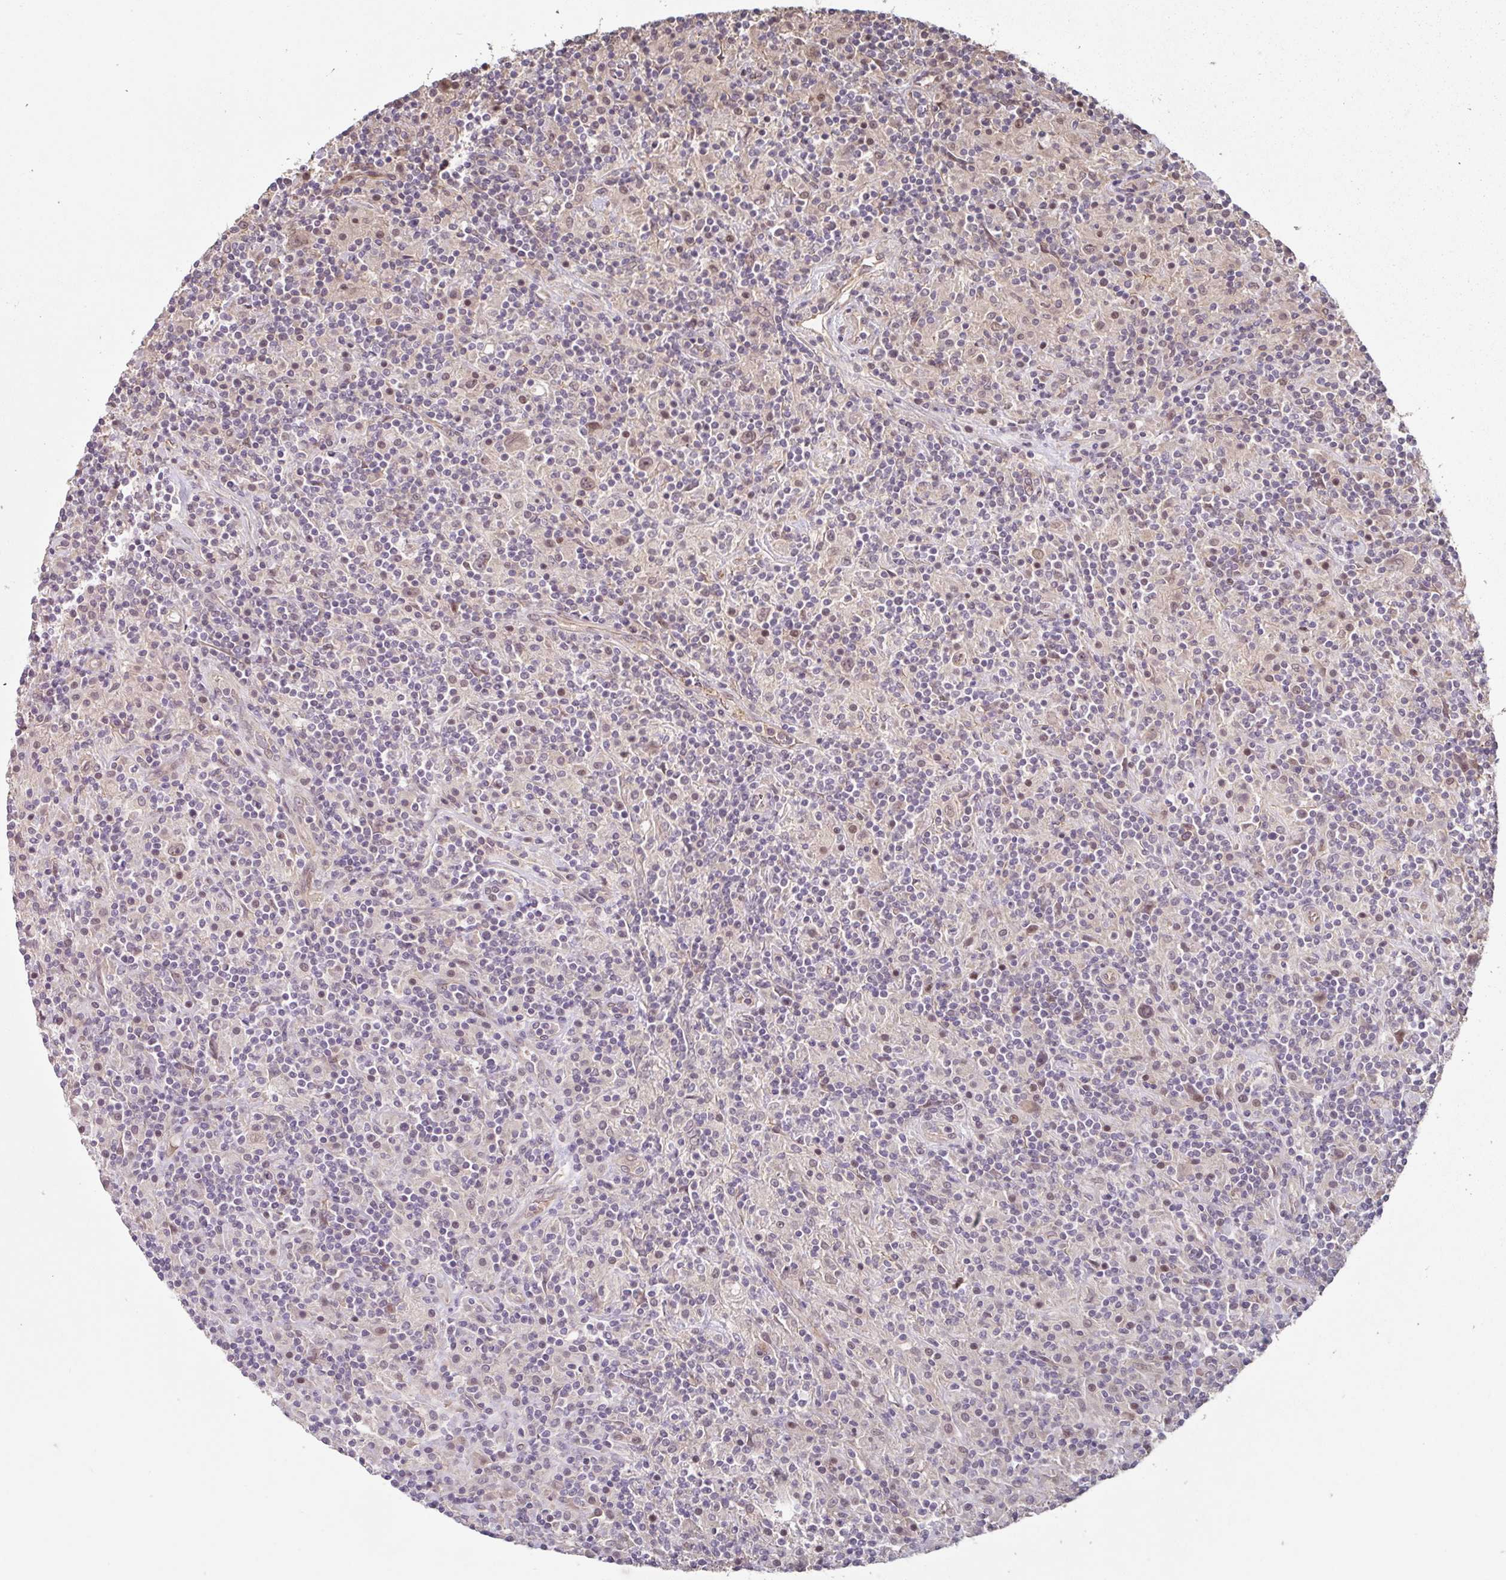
{"staining": {"intensity": "weak", "quantity": ">75%", "location": "nuclear"}, "tissue": "lymphoma", "cell_type": "Tumor cells", "image_type": "cancer", "snomed": [{"axis": "morphology", "description": "Hodgkin's disease, NOS"}, {"axis": "topography", "description": "Lymph node"}], "caption": "Brown immunohistochemical staining in human lymphoma exhibits weak nuclear expression in approximately >75% of tumor cells.", "gene": "STYXL1", "patient": {"sex": "male", "age": 70}}